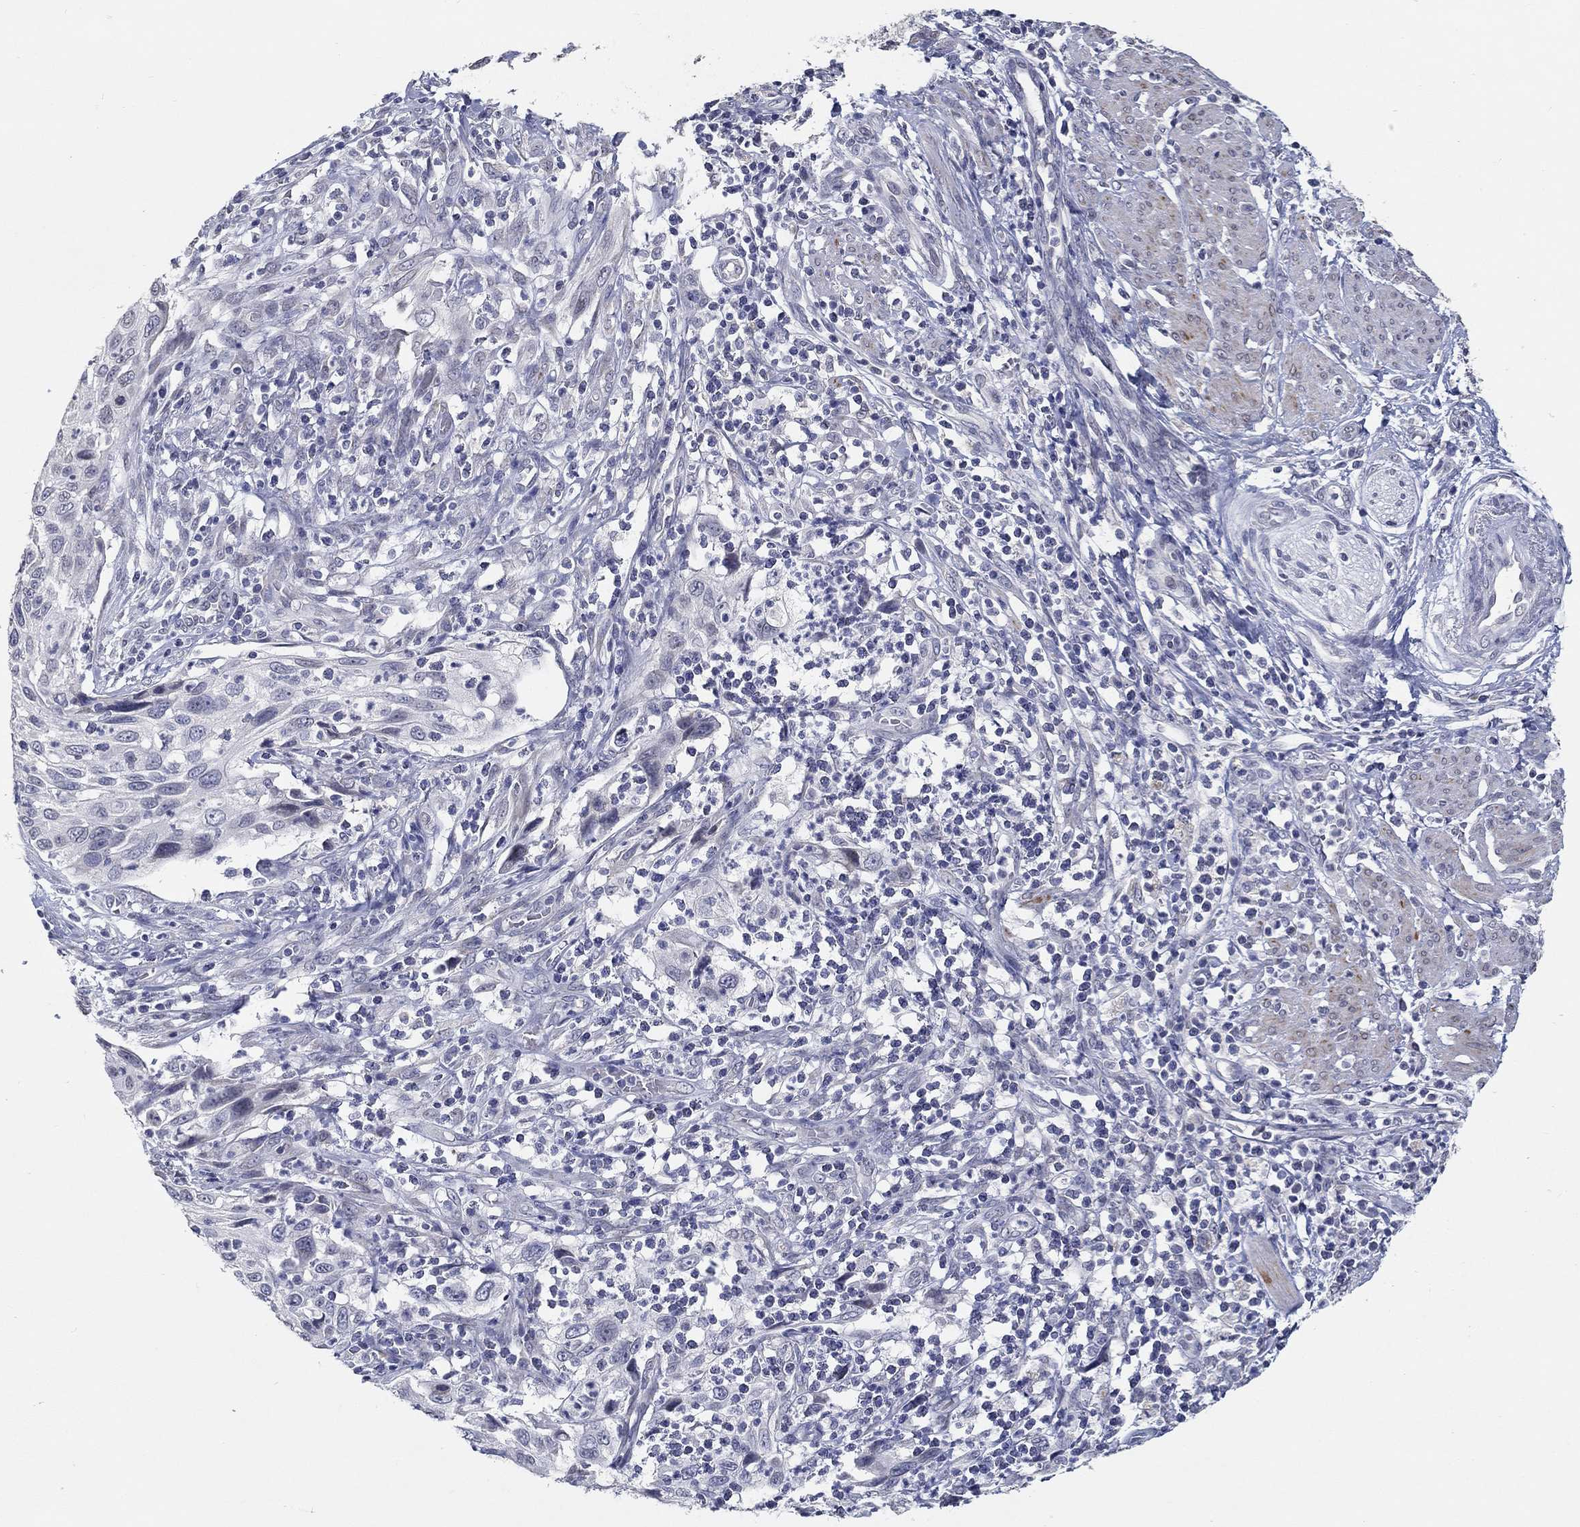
{"staining": {"intensity": "negative", "quantity": "none", "location": "none"}, "tissue": "cervical cancer", "cell_type": "Tumor cells", "image_type": "cancer", "snomed": [{"axis": "morphology", "description": "Squamous cell carcinoma, NOS"}, {"axis": "topography", "description": "Cervix"}], "caption": "A high-resolution micrograph shows immunohistochemistry (IHC) staining of cervical cancer, which shows no significant expression in tumor cells.", "gene": "NUP155", "patient": {"sex": "female", "age": 70}}